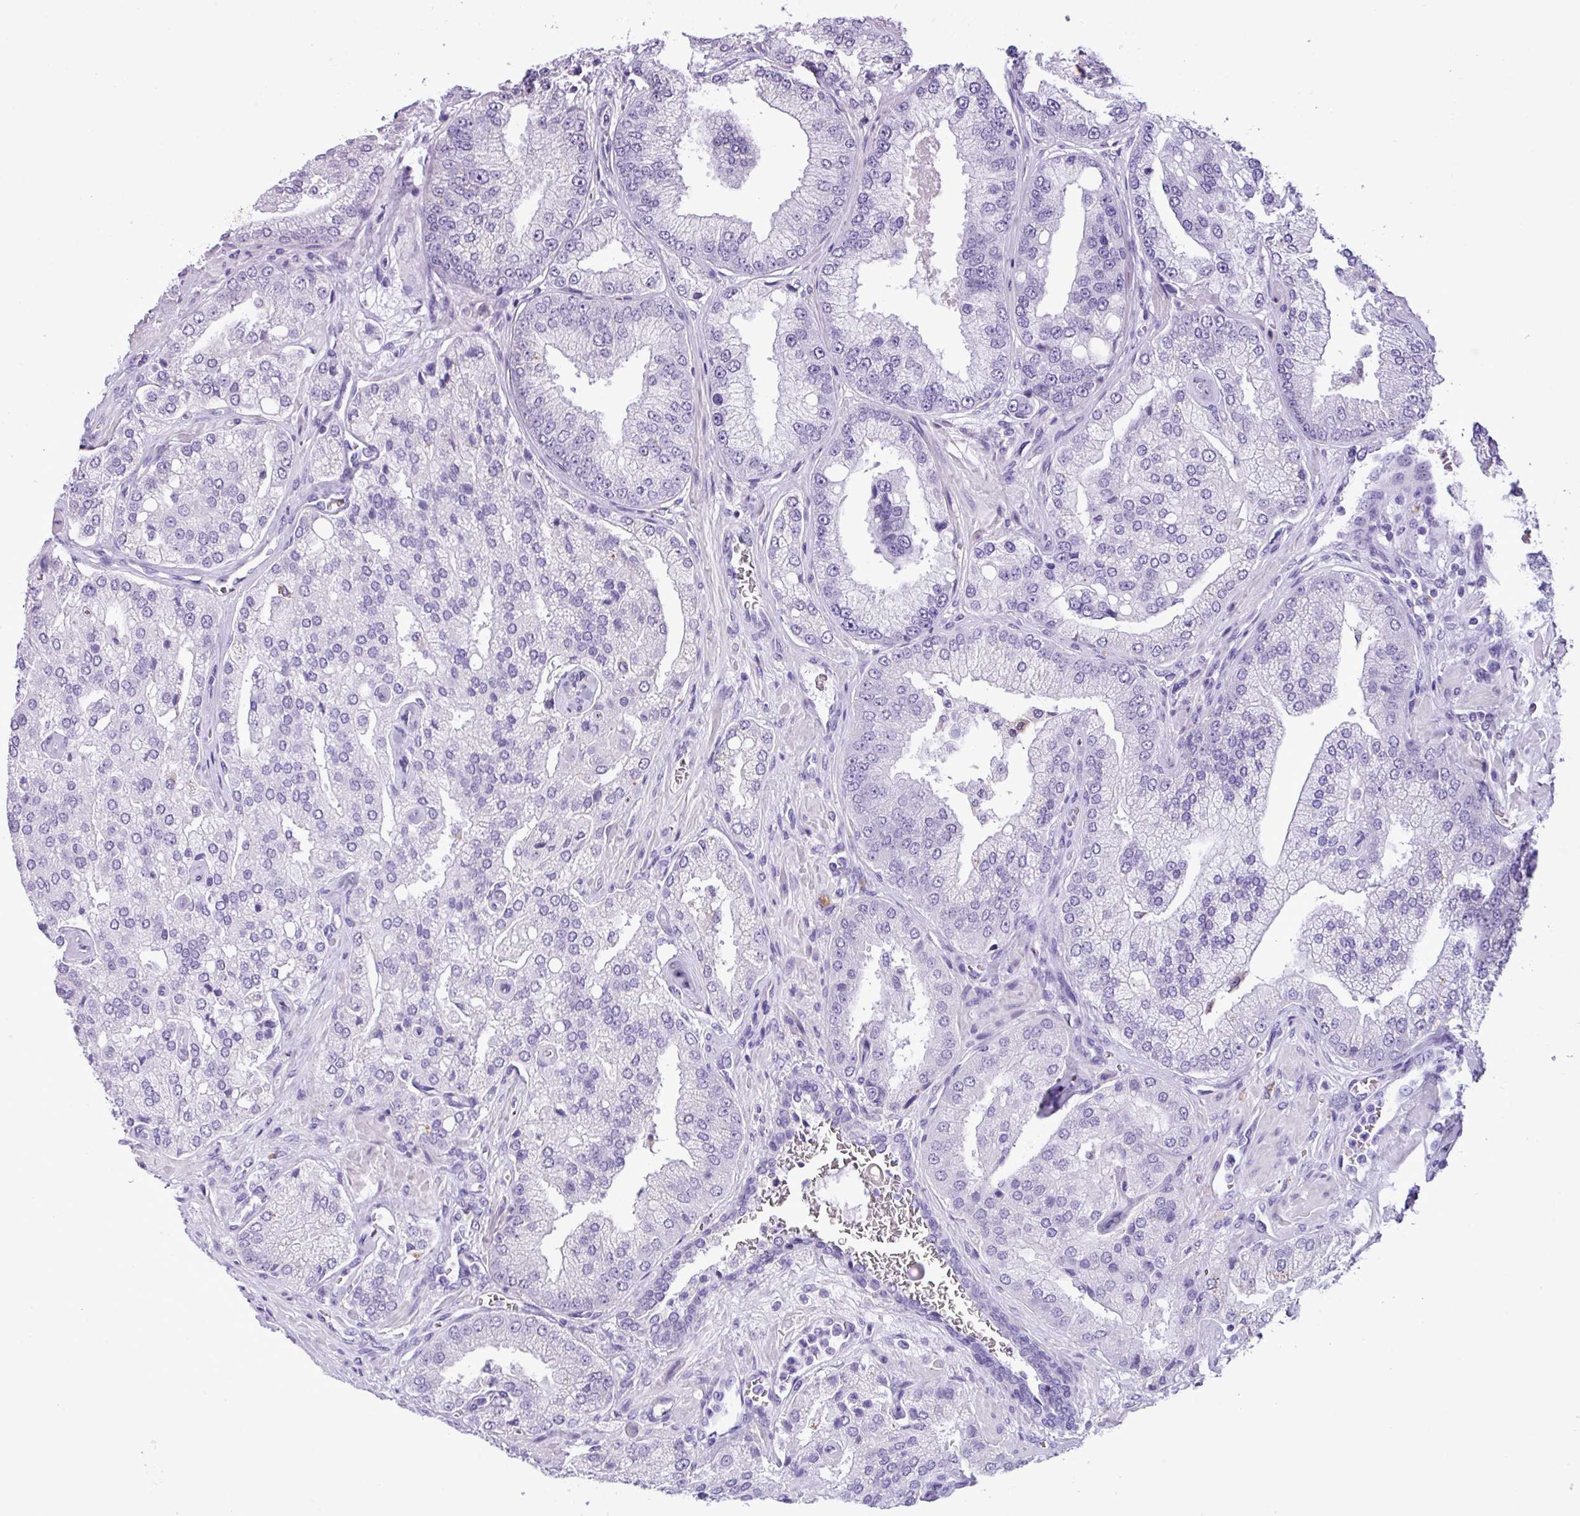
{"staining": {"intensity": "negative", "quantity": "none", "location": "none"}, "tissue": "prostate cancer", "cell_type": "Tumor cells", "image_type": "cancer", "snomed": [{"axis": "morphology", "description": "Adenocarcinoma, High grade"}, {"axis": "topography", "description": "Prostate"}], "caption": "An immunohistochemistry (IHC) micrograph of prostate cancer (adenocarcinoma (high-grade)) is shown. There is no staining in tumor cells of prostate cancer (adenocarcinoma (high-grade)).", "gene": "AGO3", "patient": {"sex": "male", "age": 68}}